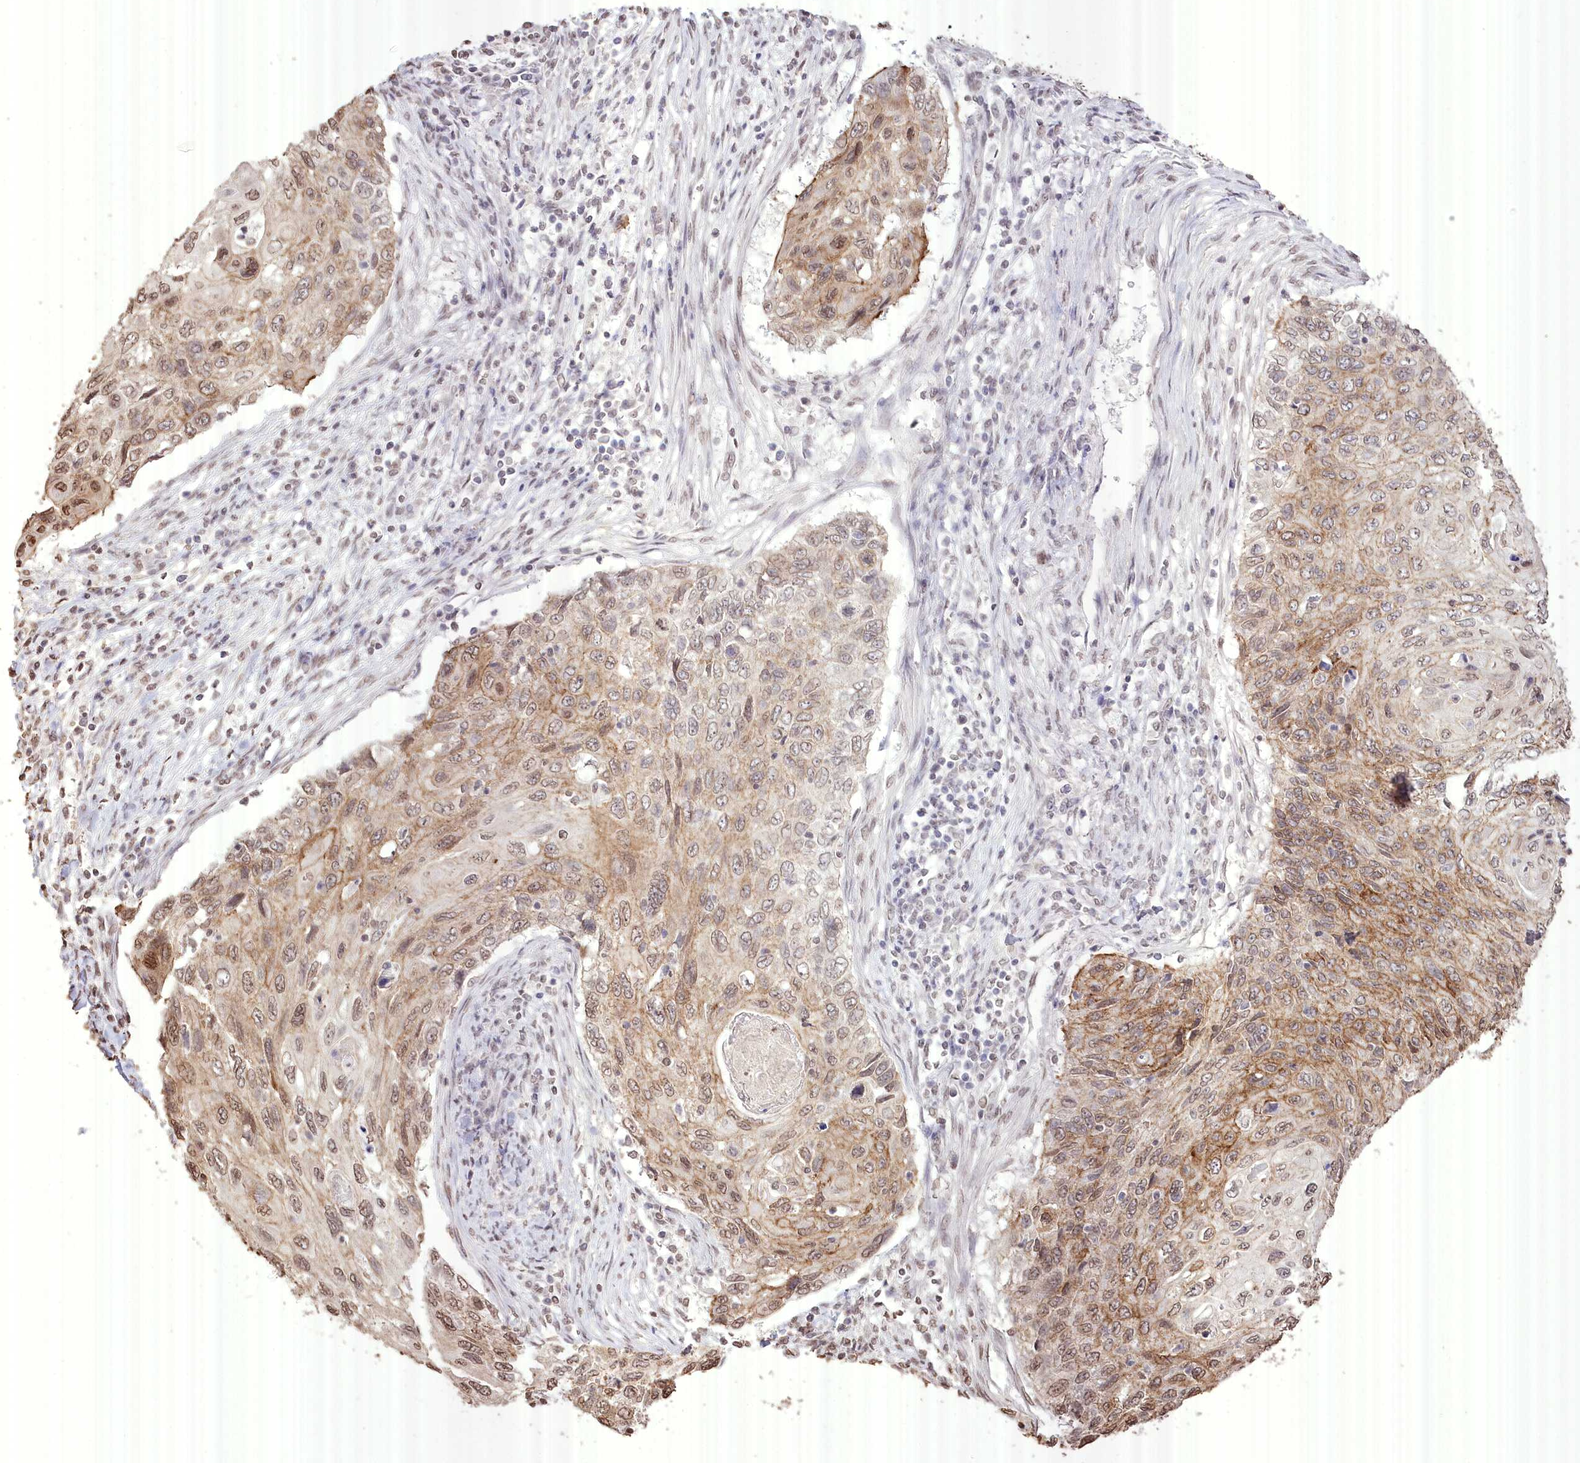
{"staining": {"intensity": "moderate", "quantity": "25%-75%", "location": "cytoplasmic/membranous,nuclear"}, "tissue": "cervical cancer", "cell_type": "Tumor cells", "image_type": "cancer", "snomed": [{"axis": "morphology", "description": "Squamous cell carcinoma, NOS"}, {"axis": "topography", "description": "Cervix"}], "caption": "IHC of cervical cancer (squamous cell carcinoma) displays medium levels of moderate cytoplasmic/membranous and nuclear staining in approximately 25%-75% of tumor cells.", "gene": "SLC39A10", "patient": {"sex": "female", "age": 70}}